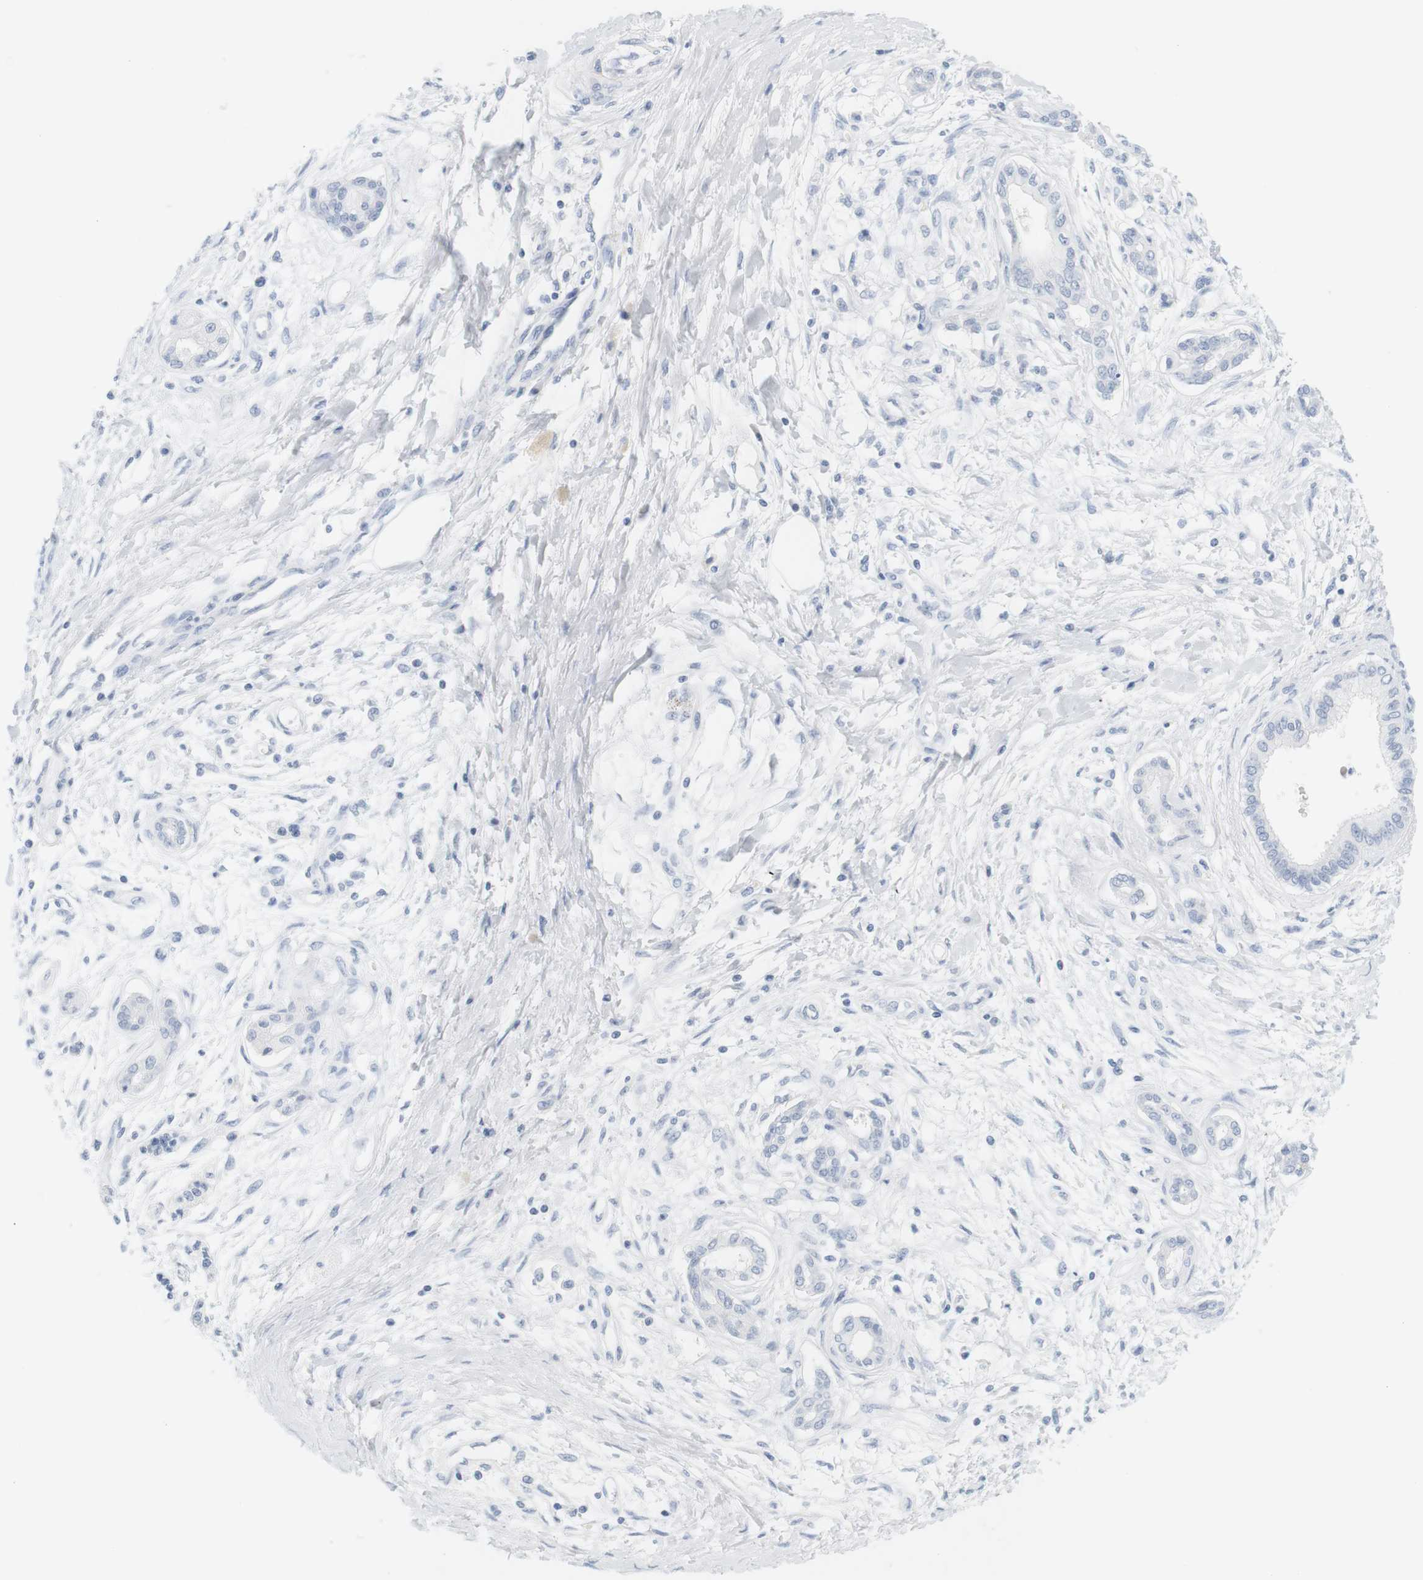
{"staining": {"intensity": "negative", "quantity": "none", "location": "none"}, "tissue": "pancreatic cancer", "cell_type": "Tumor cells", "image_type": "cancer", "snomed": [{"axis": "morphology", "description": "Adenocarcinoma, NOS"}, {"axis": "topography", "description": "Pancreas"}], "caption": "A high-resolution image shows immunohistochemistry staining of adenocarcinoma (pancreatic), which shows no significant staining in tumor cells.", "gene": "OPRM1", "patient": {"sex": "male", "age": 56}}